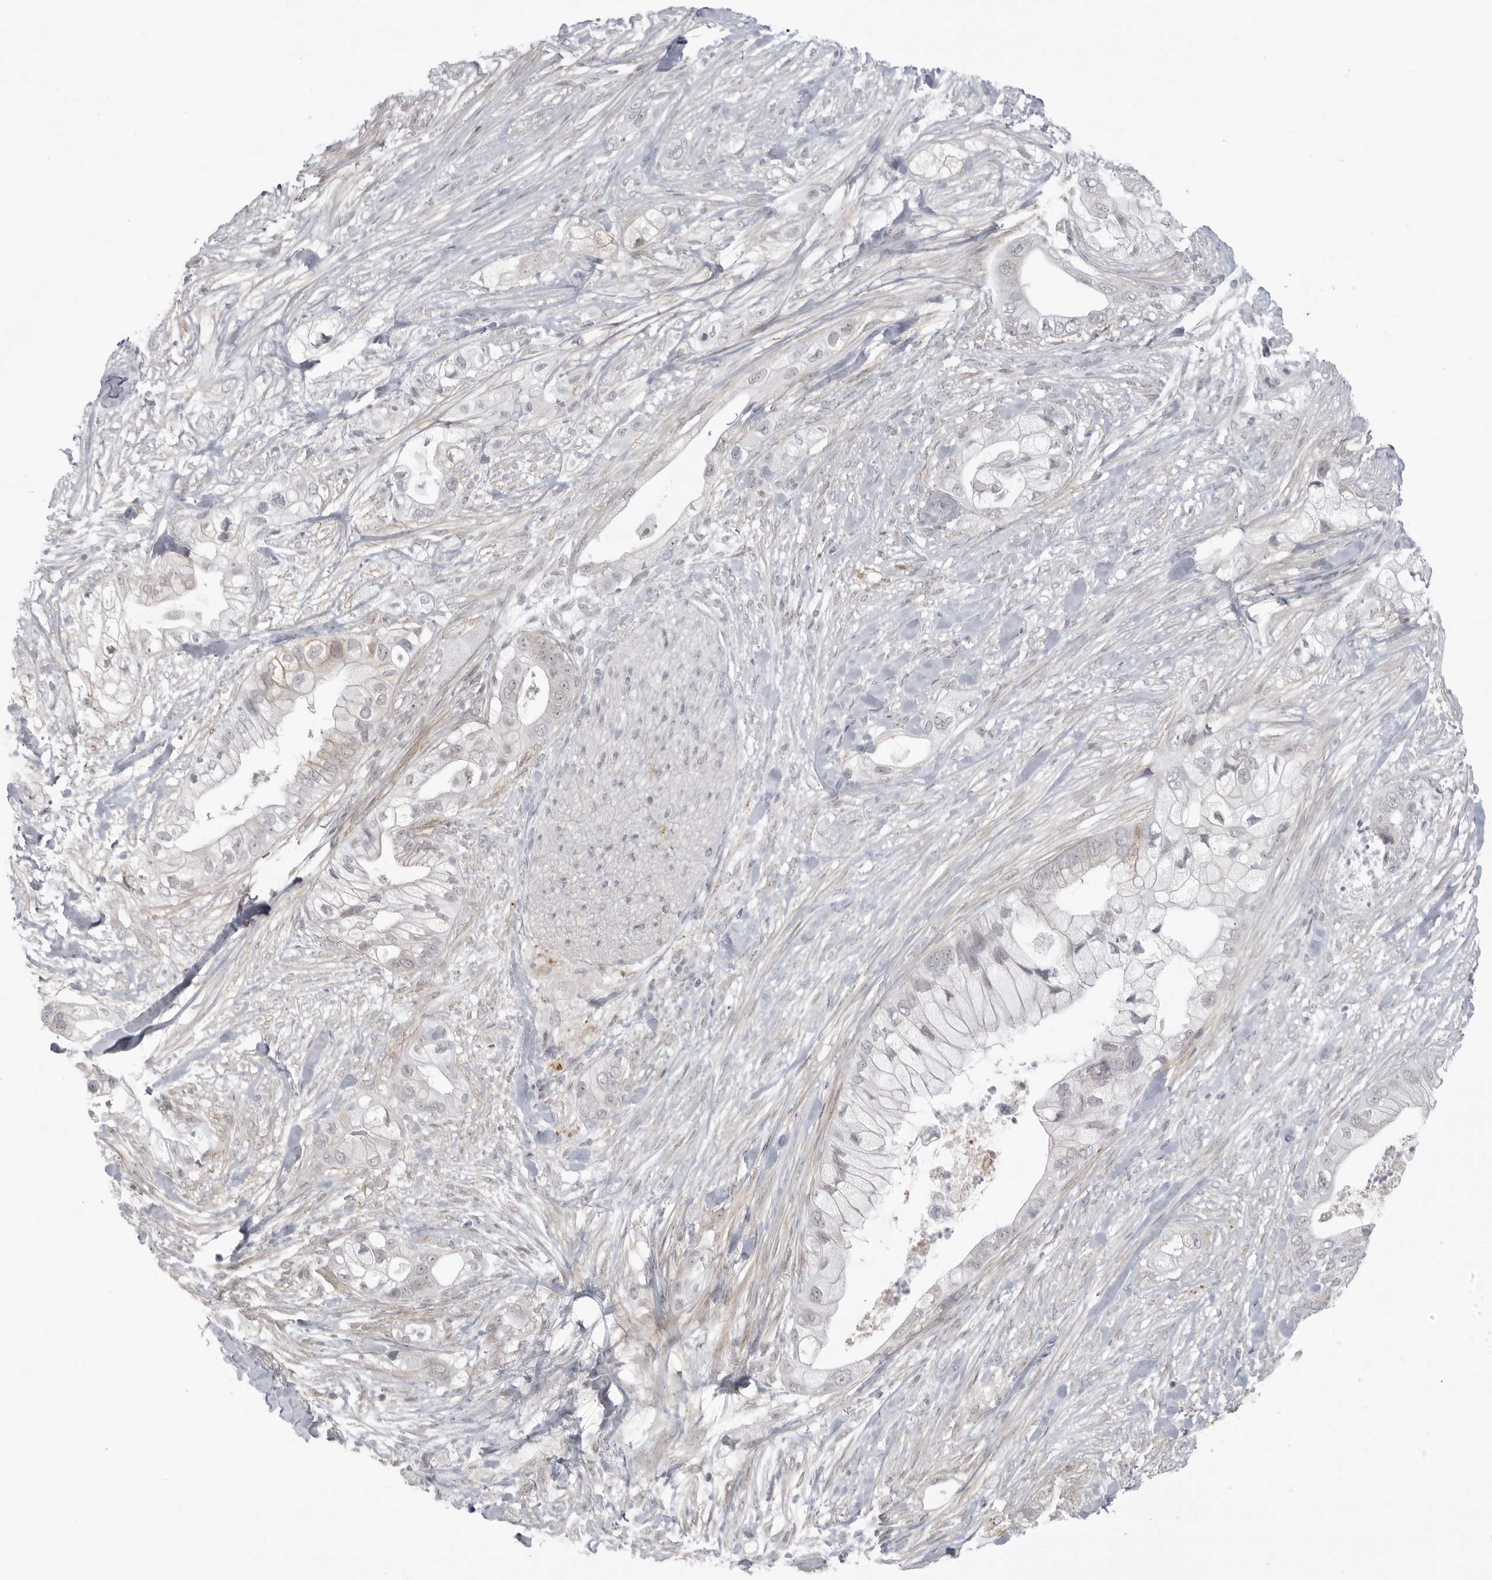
{"staining": {"intensity": "negative", "quantity": "none", "location": "none"}, "tissue": "pancreatic cancer", "cell_type": "Tumor cells", "image_type": "cancer", "snomed": [{"axis": "morphology", "description": "Adenocarcinoma, NOS"}, {"axis": "topography", "description": "Pancreas"}], "caption": "This is a photomicrograph of IHC staining of pancreatic adenocarcinoma, which shows no staining in tumor cells.", "gene": "TCTN3", "patient": {"sex": "male", "age": 53}}